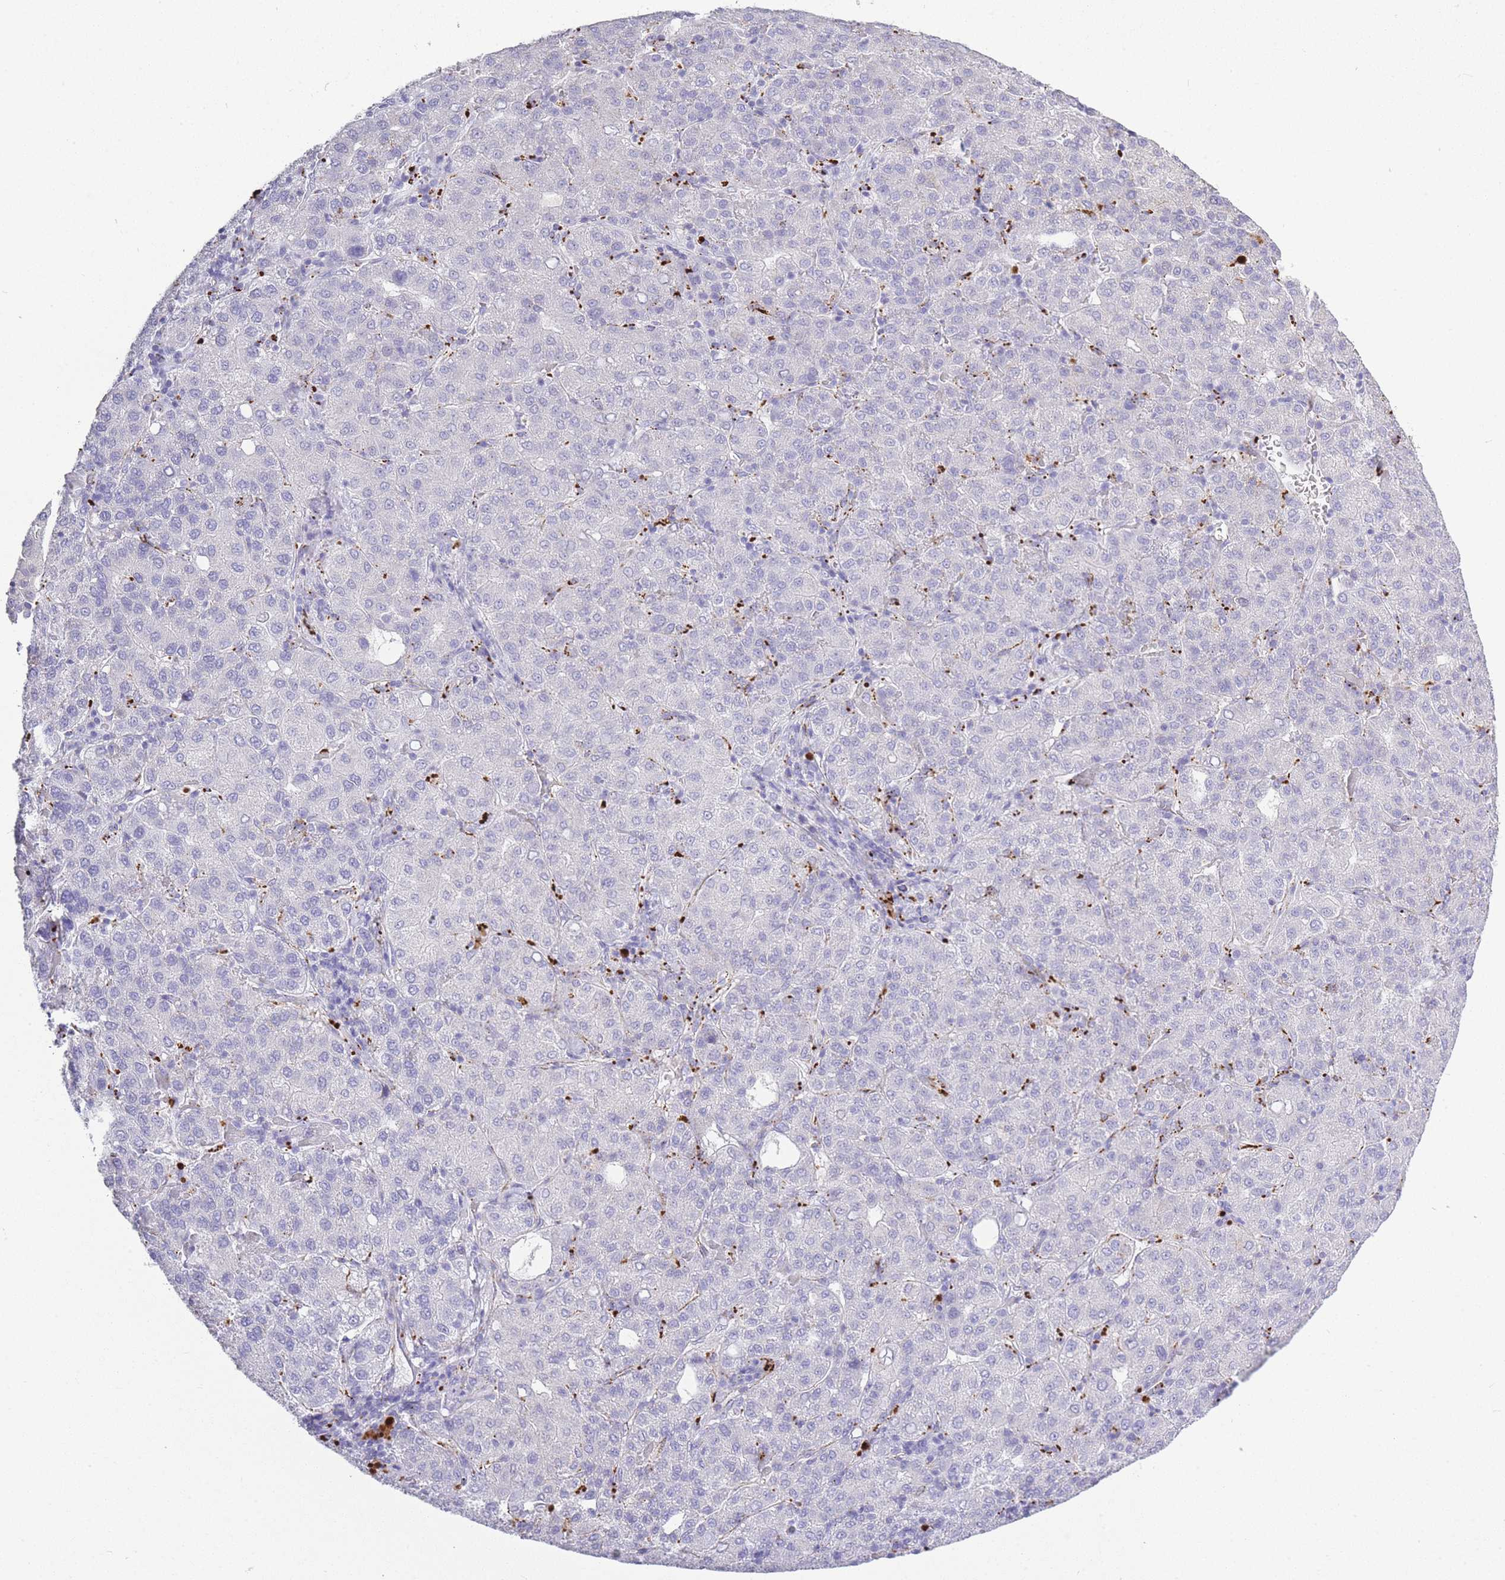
{"staining": {"intensity": "negative", "quantity": "none", "location": "none"}, "tissue": "liver cancer", "cell_type": "Tumor cells", "image_type": "cancer", "snomed": [{"axis": "morphology", "description": "Carcinoma, Hepatocellular, NOS"}, {"axis": "topography", "description": "Liver"}], "caption": "High power microscopy photomicrograph of an IHC image of liver cancer (hepatocellular carcinoma), revealing no significant staining in tumor cells.", "gene": "RHO", "patient": {"sex": "male", "age": 65}}